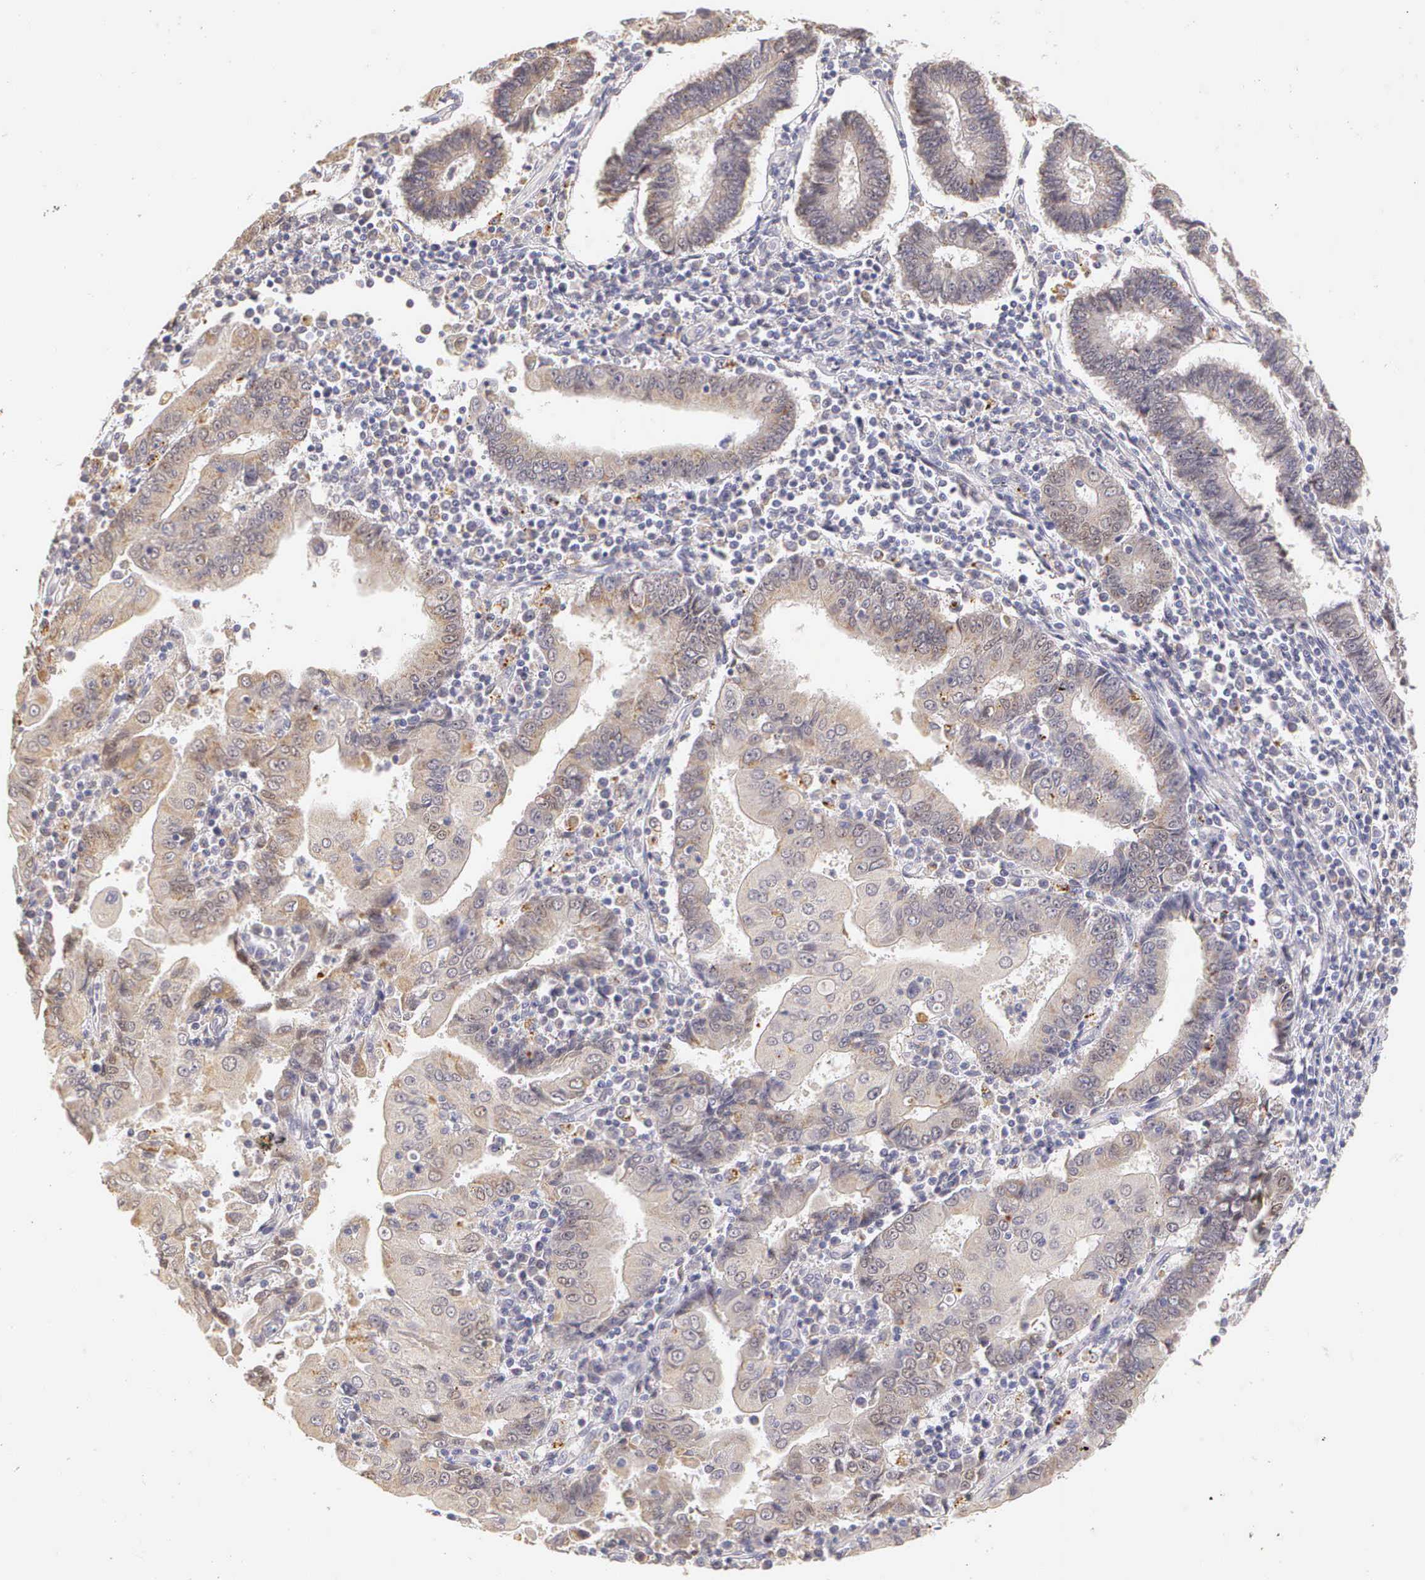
{"staining": {"intensity": "weak", "quantity": "25%-75%", "location": "cytoplasmic/membranous"}, "tissue": "endometrial cancer", "cell_type": "Tumor cells", "image_type": "cancer", "snomed": [{"axis": "morphology", "description": "Adenocarcinoma, NOS"}, {"axis": "topography", "description": "Endometrium"}], "caption": "A histopathology image showing weak cytoplasmic/membranous positivity in approximately 25%-75% of tumor cells in endometrial cancer, as visualized by brown immunohistochemical staining.", "gene": "ESR1", "patient": {"sex": "female", "age": 75}}